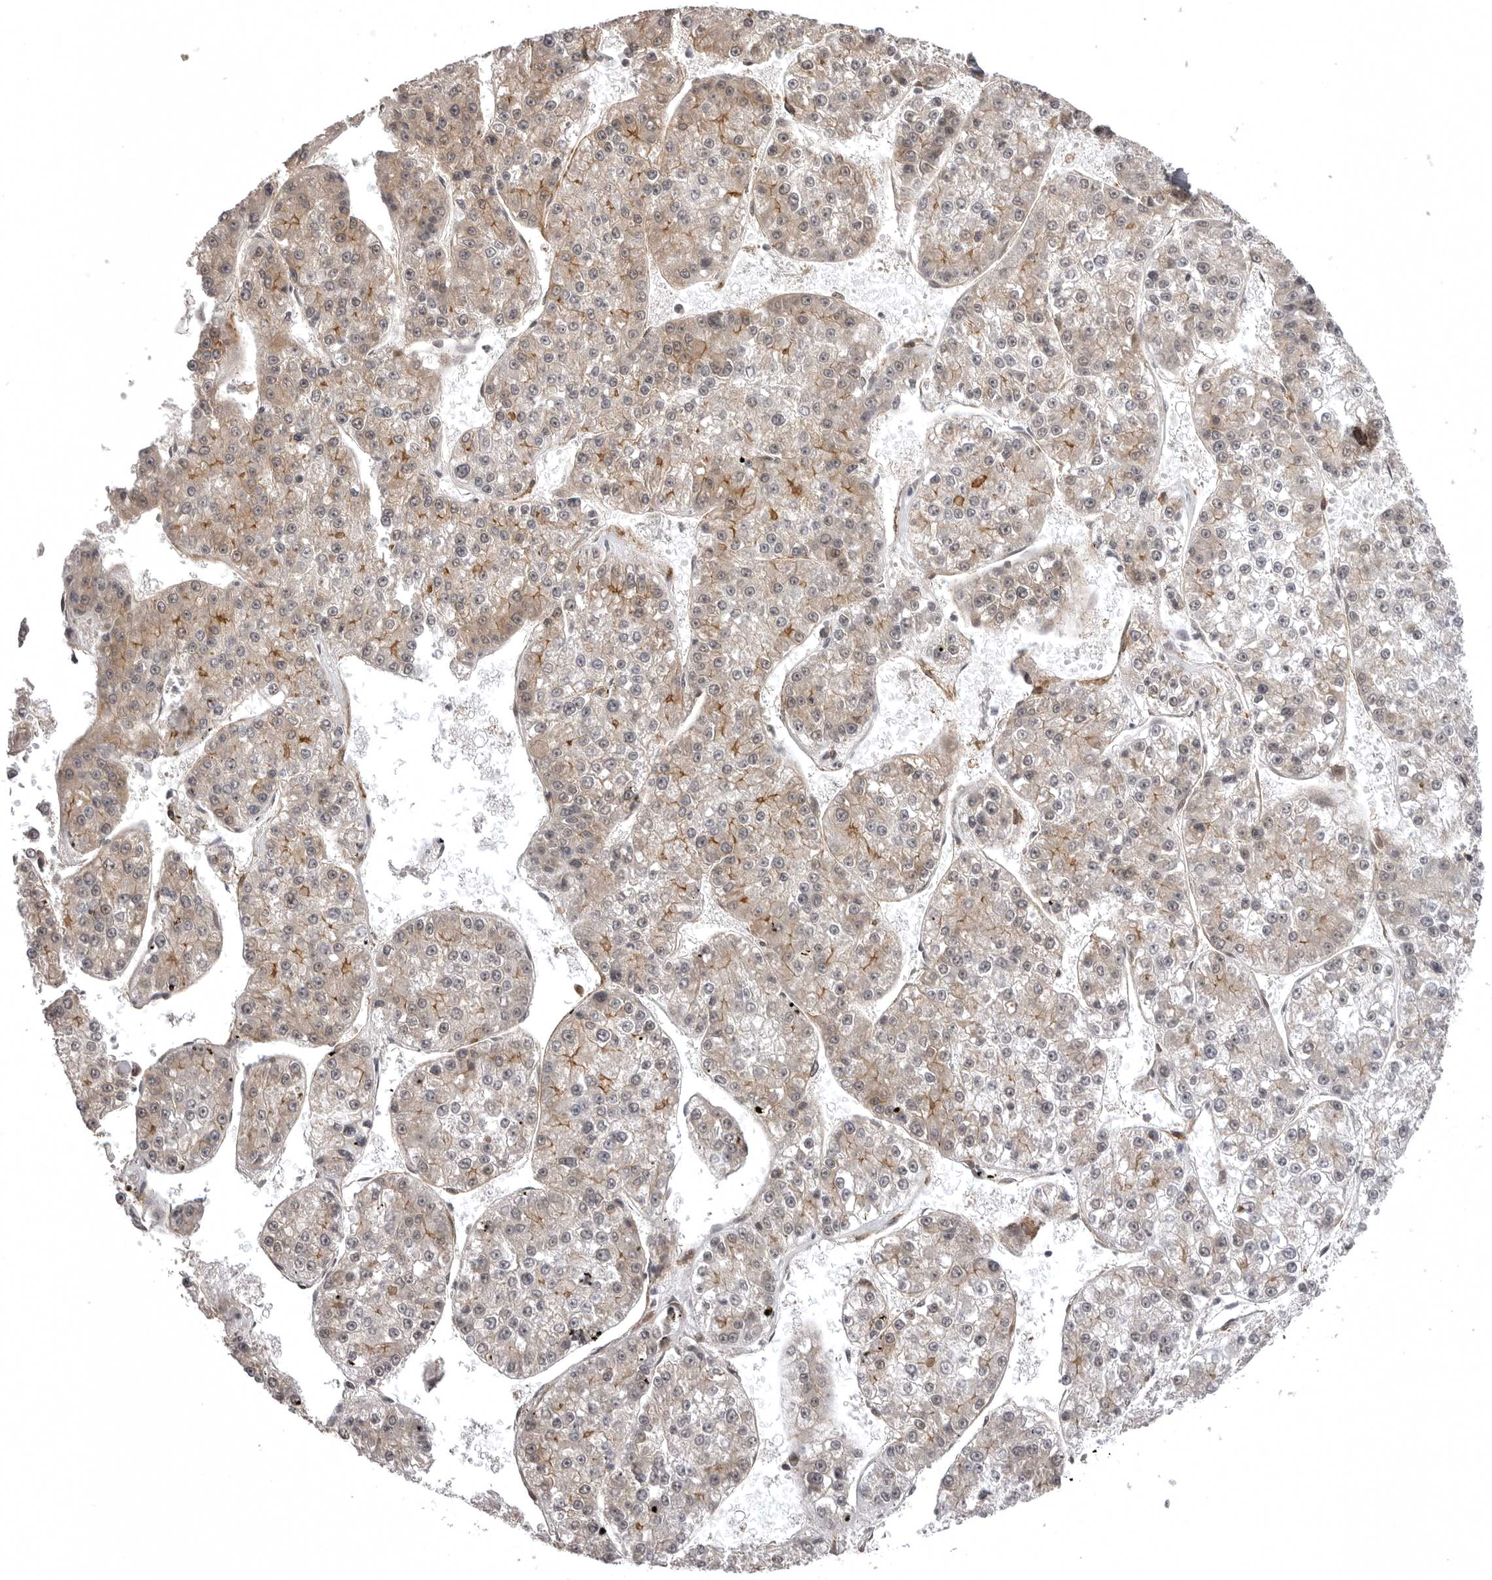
{"staining": {"intensity": "moderate", "quantity": "<25%", "location": "cytoplasmic/membranous"}, "tissue": "liver cancer", "cell_type": "Tumor cells", "image_type": "cancer", "snomed": [{"axis": "morphology", "description": "Carcinoma, Hepatocellular, NOS"}, {"axis": "topography", "description": "Liver"}], "caption": "Liver cancer (hepatocellular carcinoma) stained with DAB immunohistochemistry (IHC) demonstrates low levels of moderate cytoplasmic/membranous staining in about <25% of tumor cells.", "gene": "SORBS1", "patient": {"sex": "female", "age": 73}}